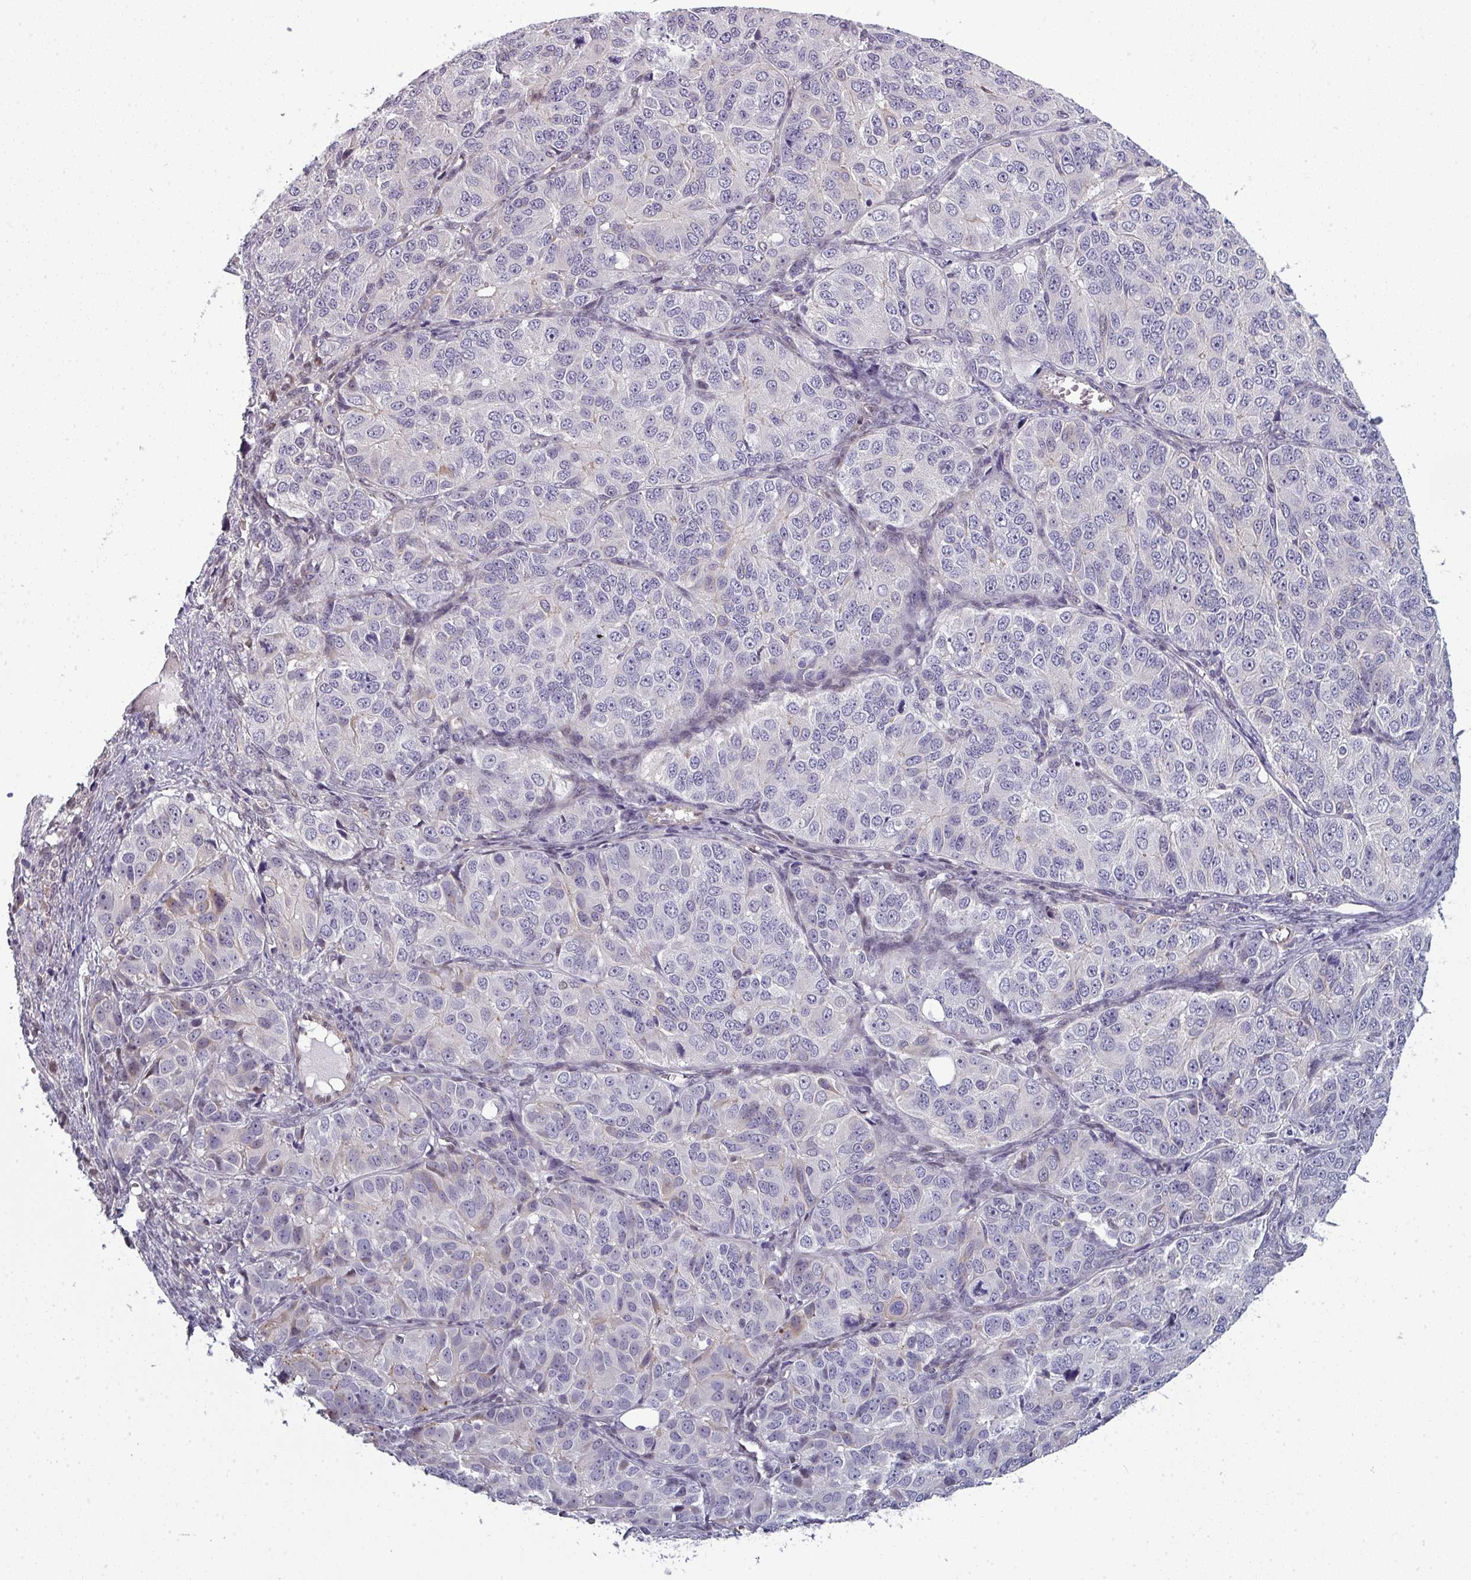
{"staining": {"intensity": "negative", "quantity": "none", "location": "none"}, "tissue": "ovarian cancer", "cell_type": "Tumor cells", "image_type": "cancer", "snomed": [{"axis": "morphology", "description": "Carcinoma, endometroid"}, {"axis": "topography", "description": "Ovary"}], "caption": "Micrograph shows no protein expression in tumor cells of ovarian endometroid carcinoma tissue.", "gene": "PRAMEF12", "patient": {"sex": "female", "age": 51}}